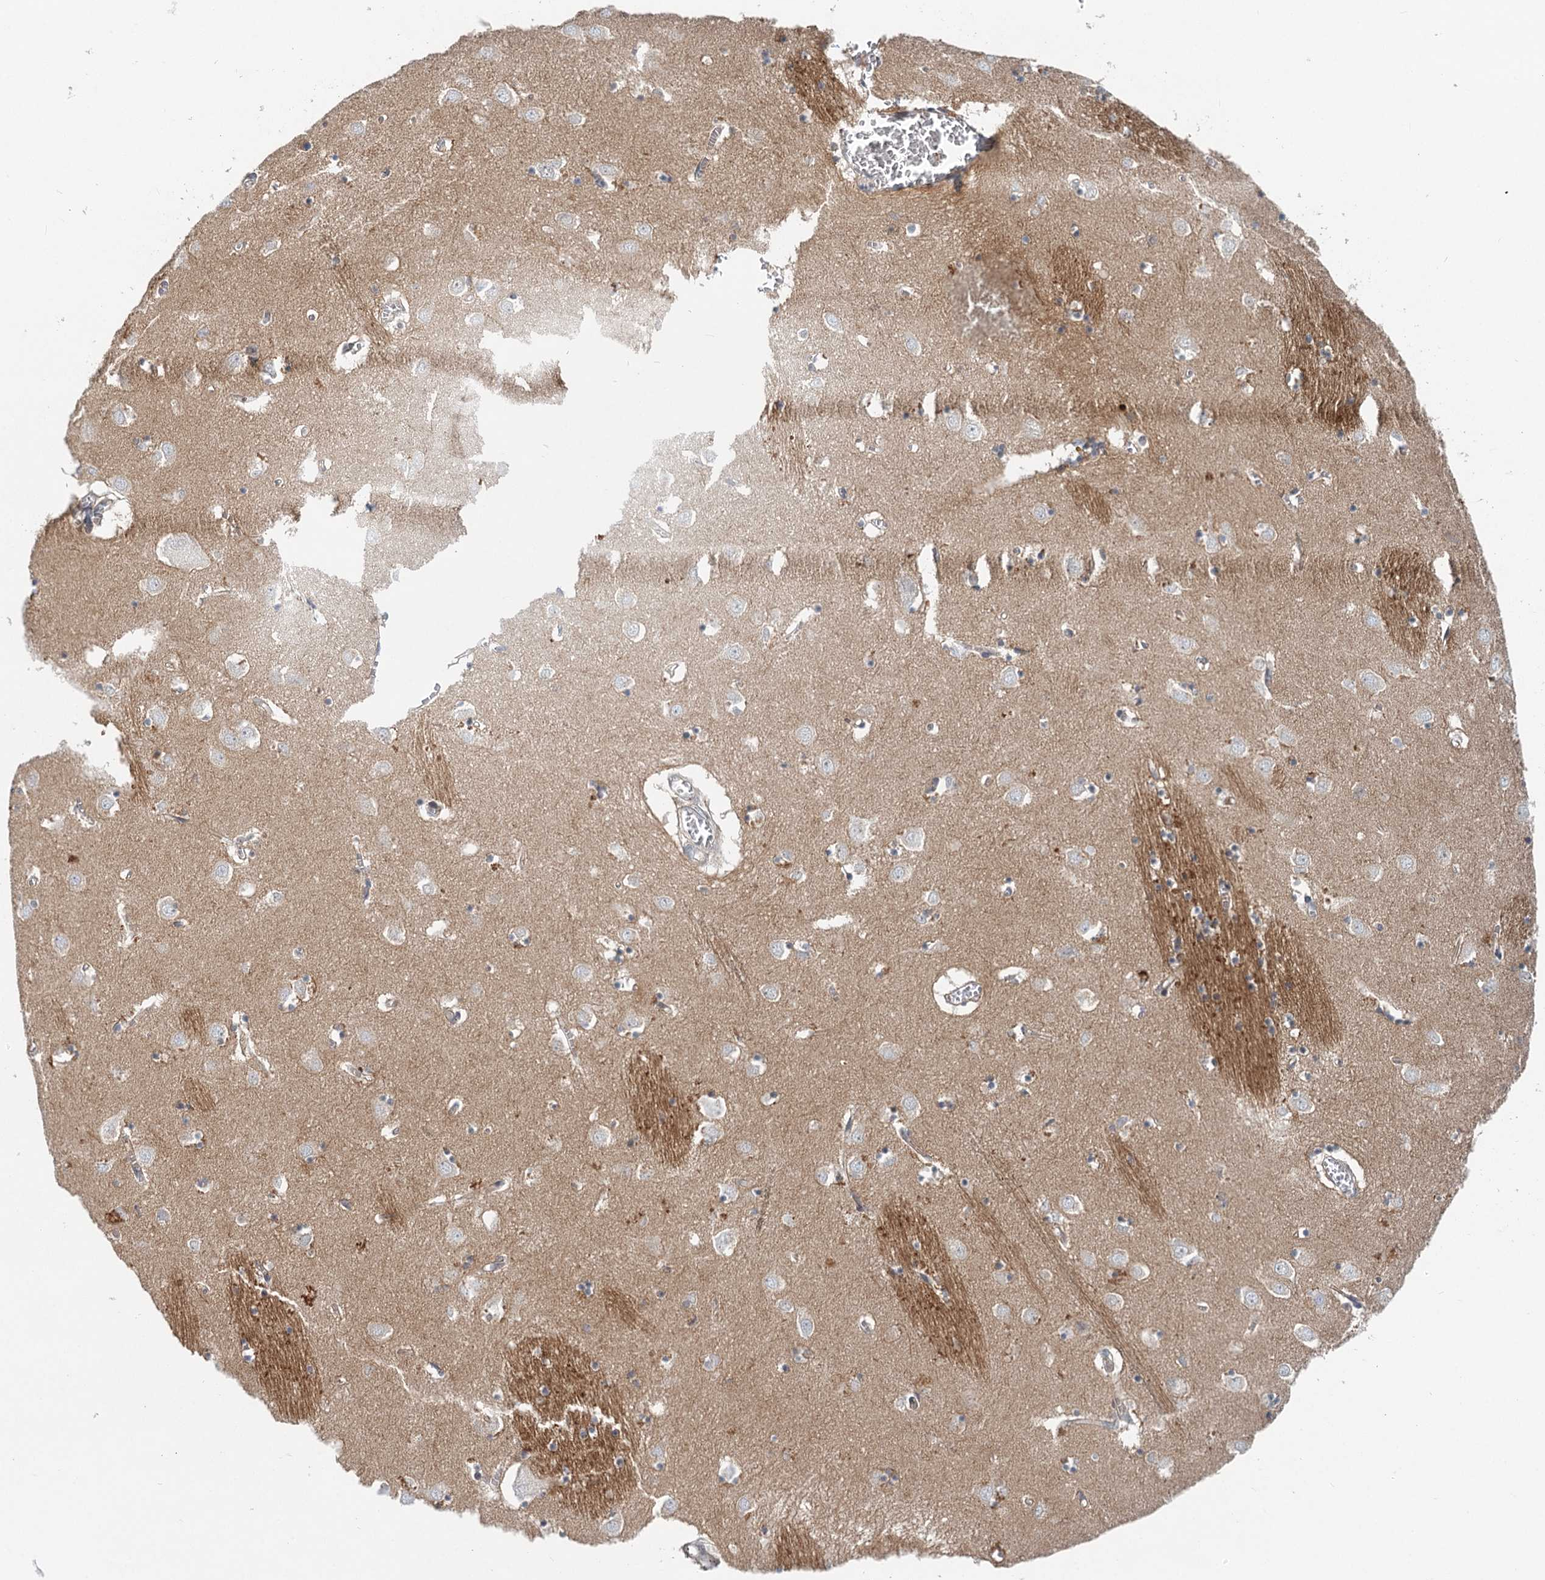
{"staining": {"intensity": "weak", "quantity": "<25%", "location": "cytoplasmic/membranous"}, "tissue": "caudate", "cell_type": "Glial cells", "image_type": "normal", "snomed": [{"axis": "morphology", "description": "Normal tissue, NOS"}, {"axis": "topography", "description": "Lateral ventricle wall"}], "caption": "The micrograph displays no significant expression in glial cells of caudate. (DAB immunohistochemistry (IHC) with hematoxylin counter stain).", "gene": "CDC42SE2", "patient": {"sex": "male", "age": 70}}